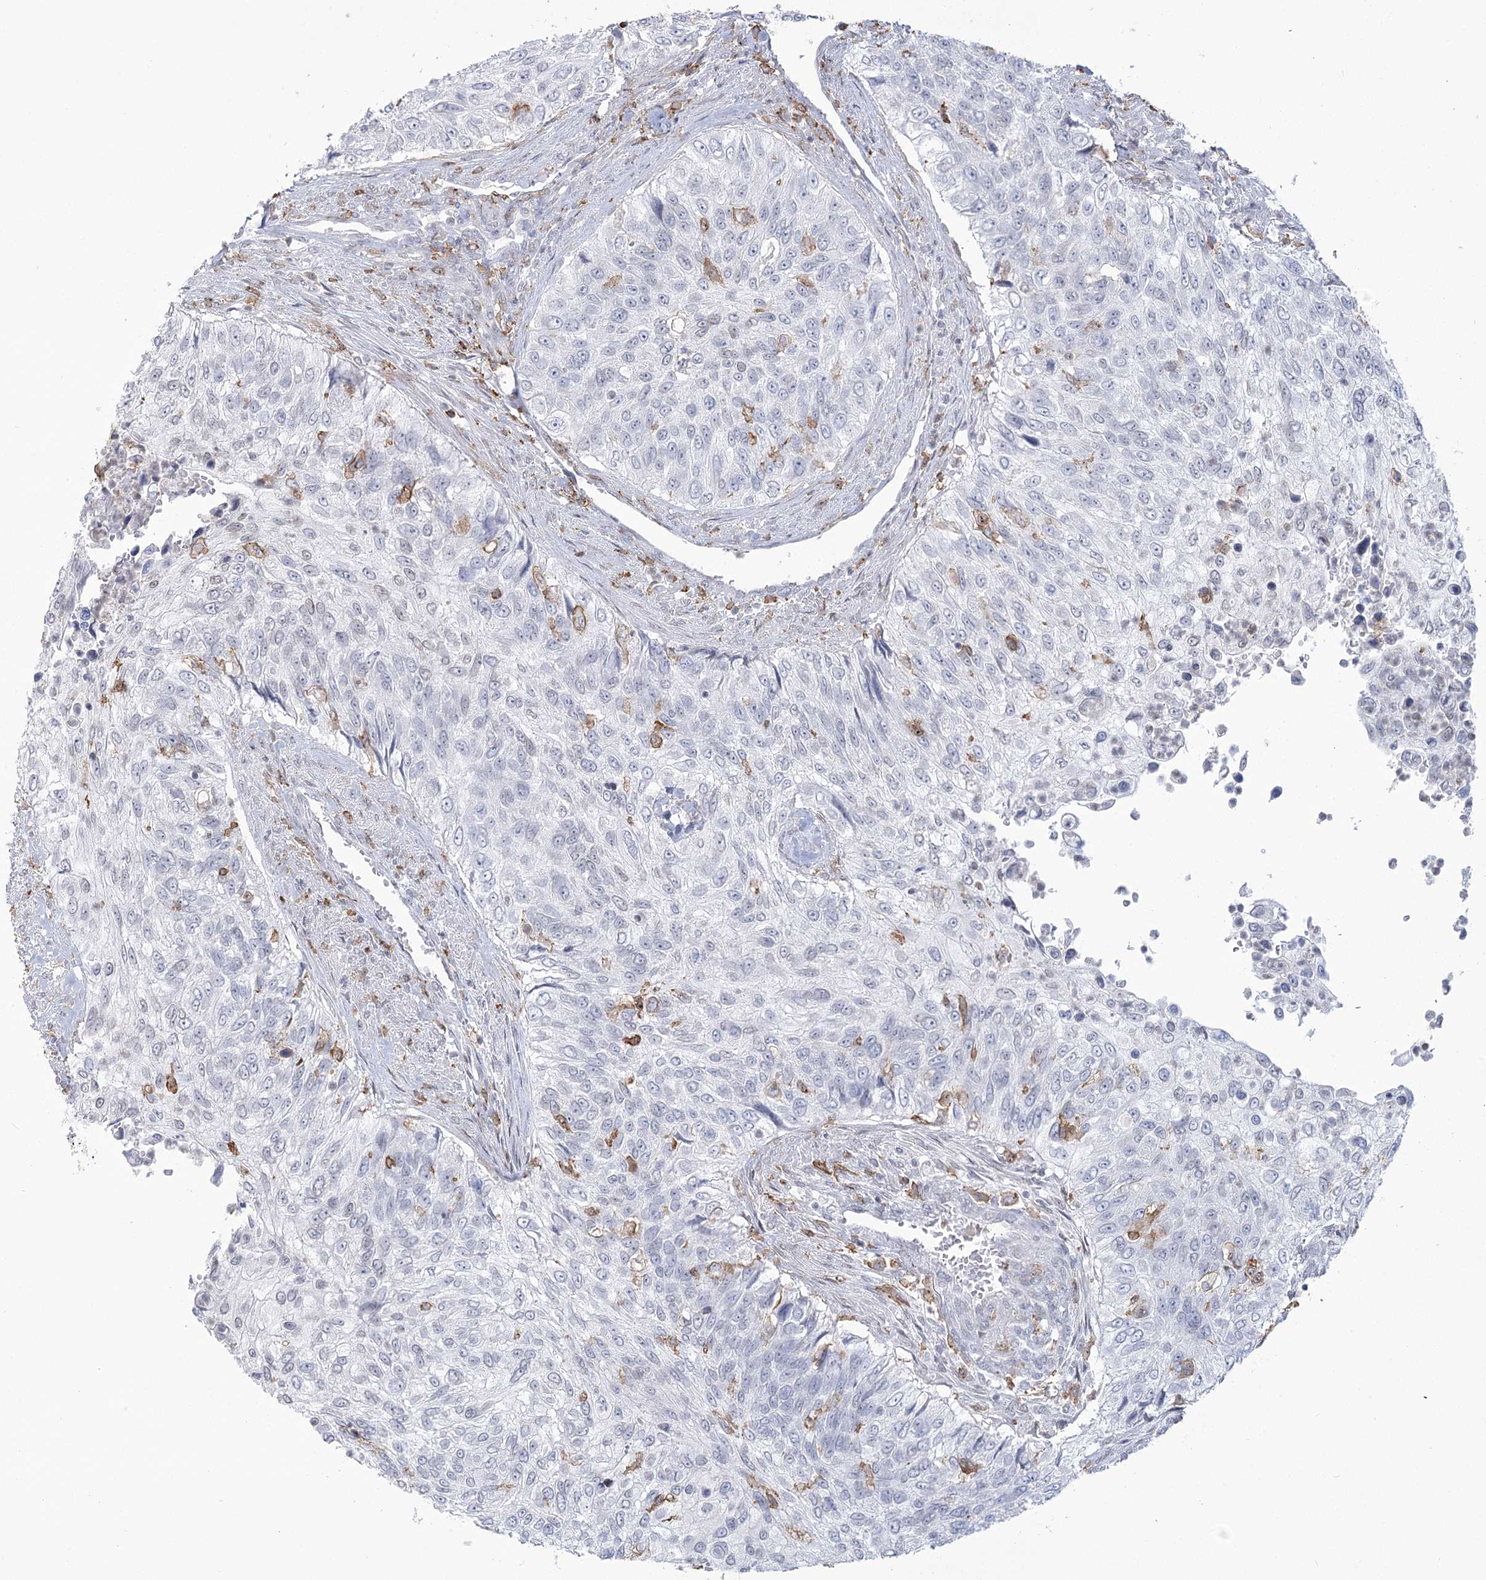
{"staining": {"intensity": "negative", "quantity": "none", "location": "none"}, "tissue": "urothelial cancer", "cell_type": "Tumor cells", "image_type": "cancer", "snomed": [{"axis": "morphology", "description": "Urothelial carcinoma, High grade"}, {"axis": "topography", "description": "Urinary bladder"}], "caption": "High power microscopy photomicrograph of an immunohistochemistry (IHC) micrograph of urothelial cancer, revealing no significant staining in tumor cells.", "gene": "C11orf1", "patient": {"sex": "female", "age": 60}}